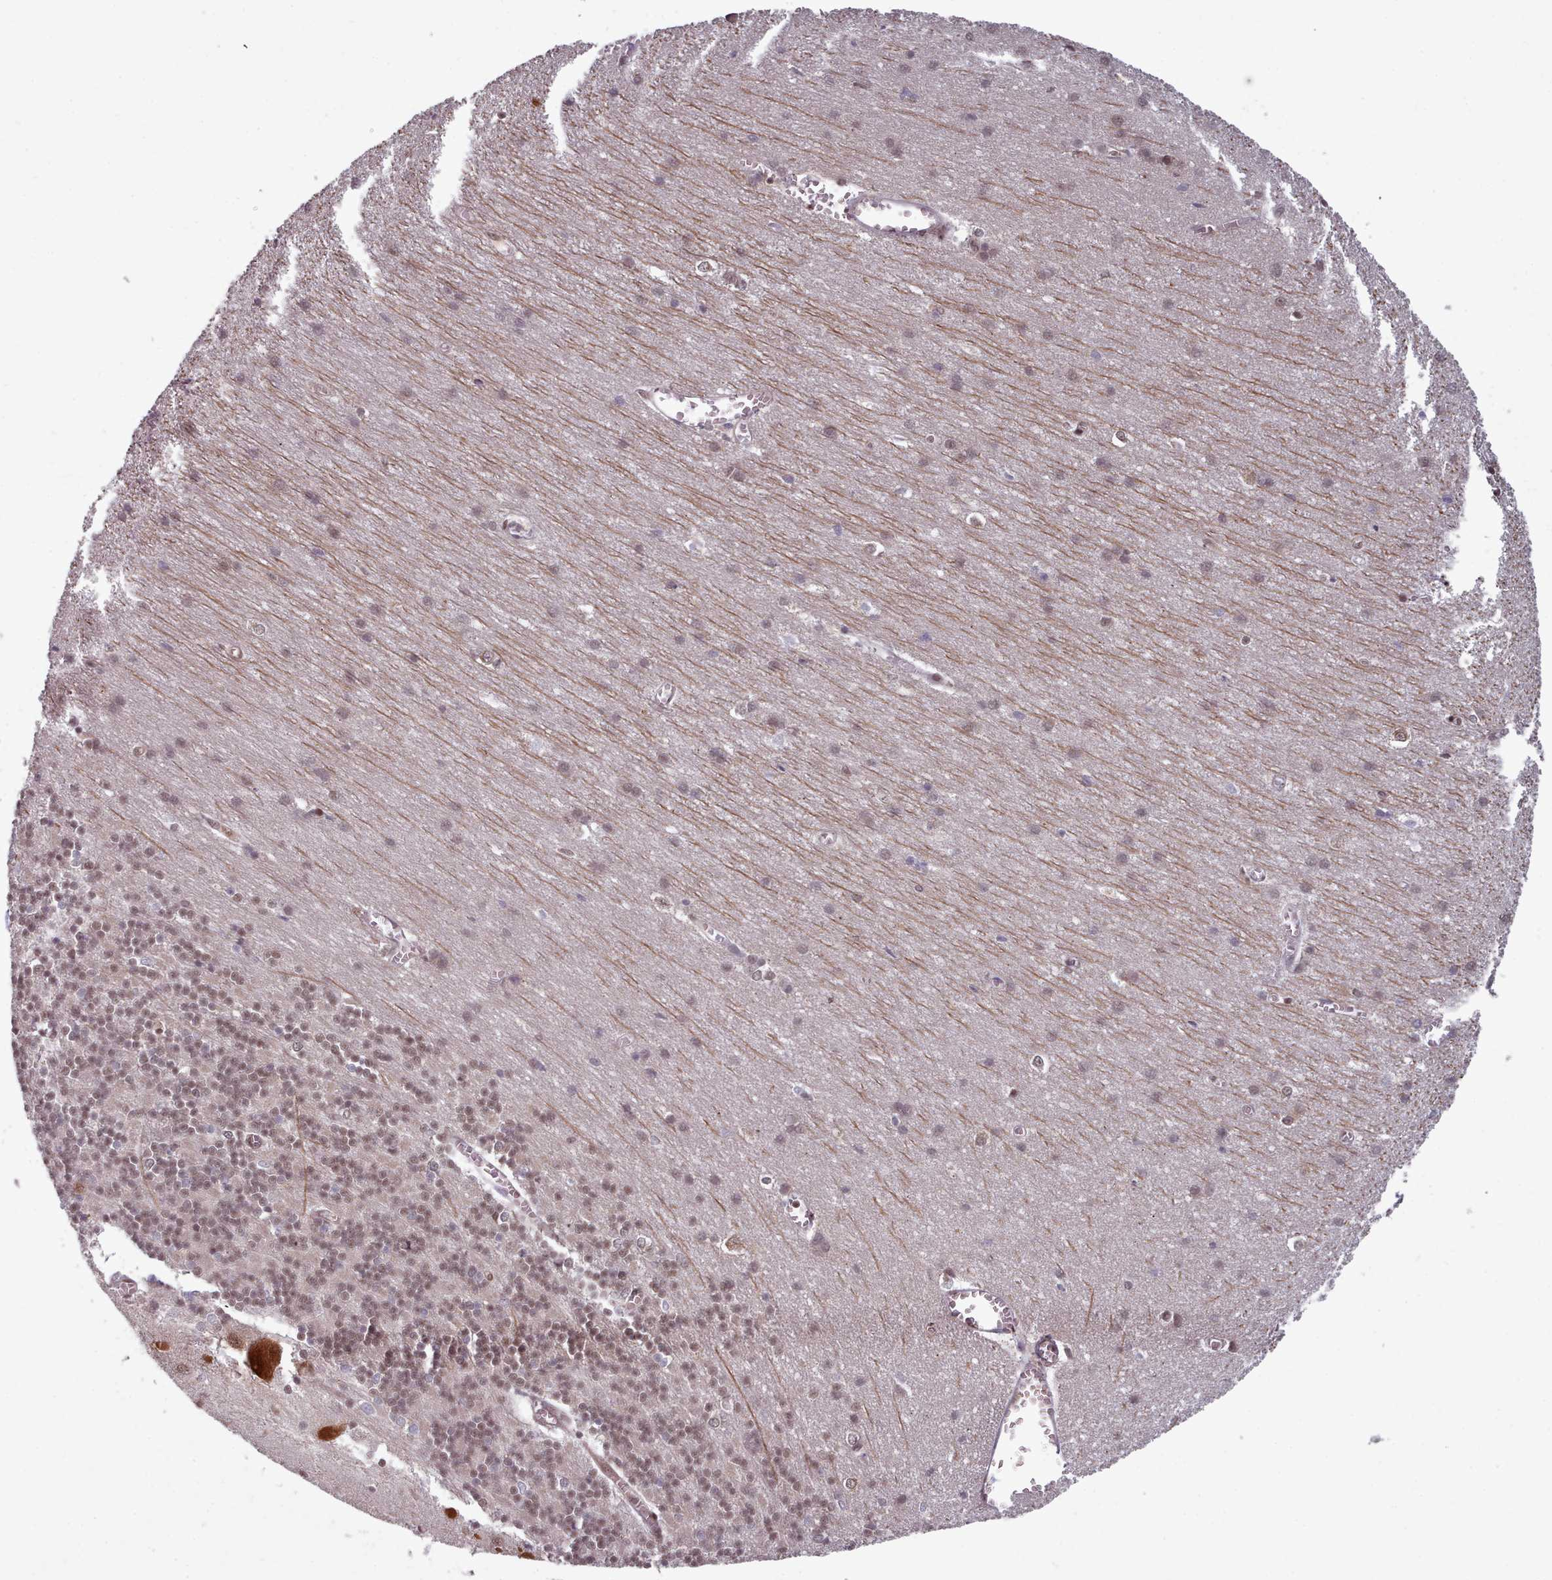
{"staining": {"intensity": "moderate", "quantity": "<25%", "location": "nuclear"}, "tissue": "cerebellum", "cell_type": "Cells in granular layer", "image_type": "normal", "snomed": [{"axis": "morphology", "description": "Normal tissue, NOS"}, {"axis": "topography", "description": "Cerebellum"}], "caption": "This is an image of immunohistochemistry (IHC) staining of normal cerebellum, which shows moderate staining in the nuclear of cells in granular layer.", "gene": "DHX8", "patient": {"sex": "male", "age": 37}}